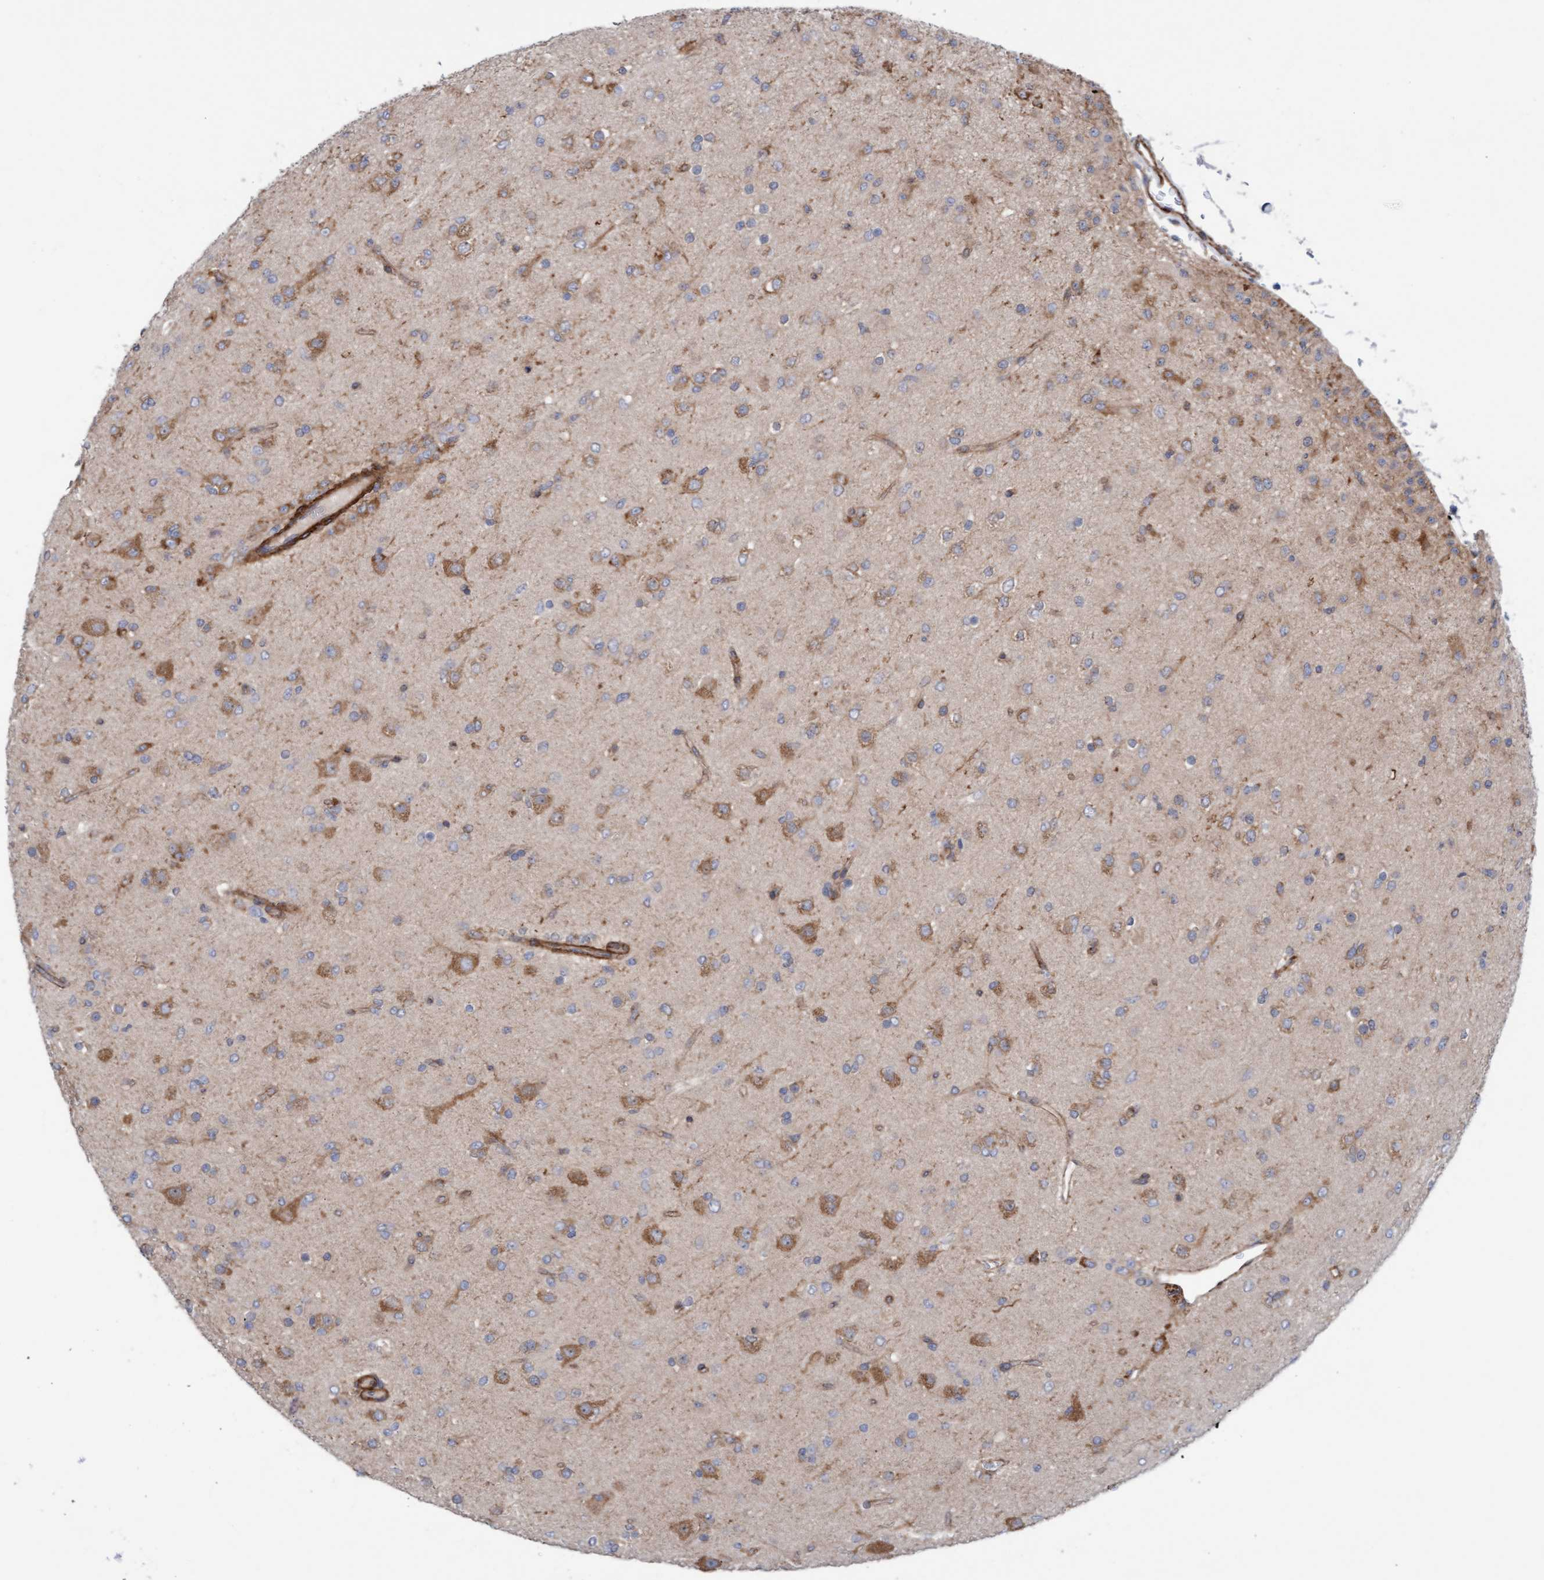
{"staining": {"intensity": "moderate", "quantity": "<25%", "location": "cytoplasmic/membranous"}, "tissue": "glioma", "cell_type": "Tumor cells", "image_type": "cancer", "snomed": [{"axis": "morphology", "description": "Glioma, malignant, Low grade"}, {"axis": "topography", "description": "Brain"}], "caption": "Protein analysis of glioma tissue displays moderate cytoplasmic/membranous positivity in approximately <25% of tumor cells.", "gene": "CDK5RAP3", "patient": {"sex": "male", "age": 65}}